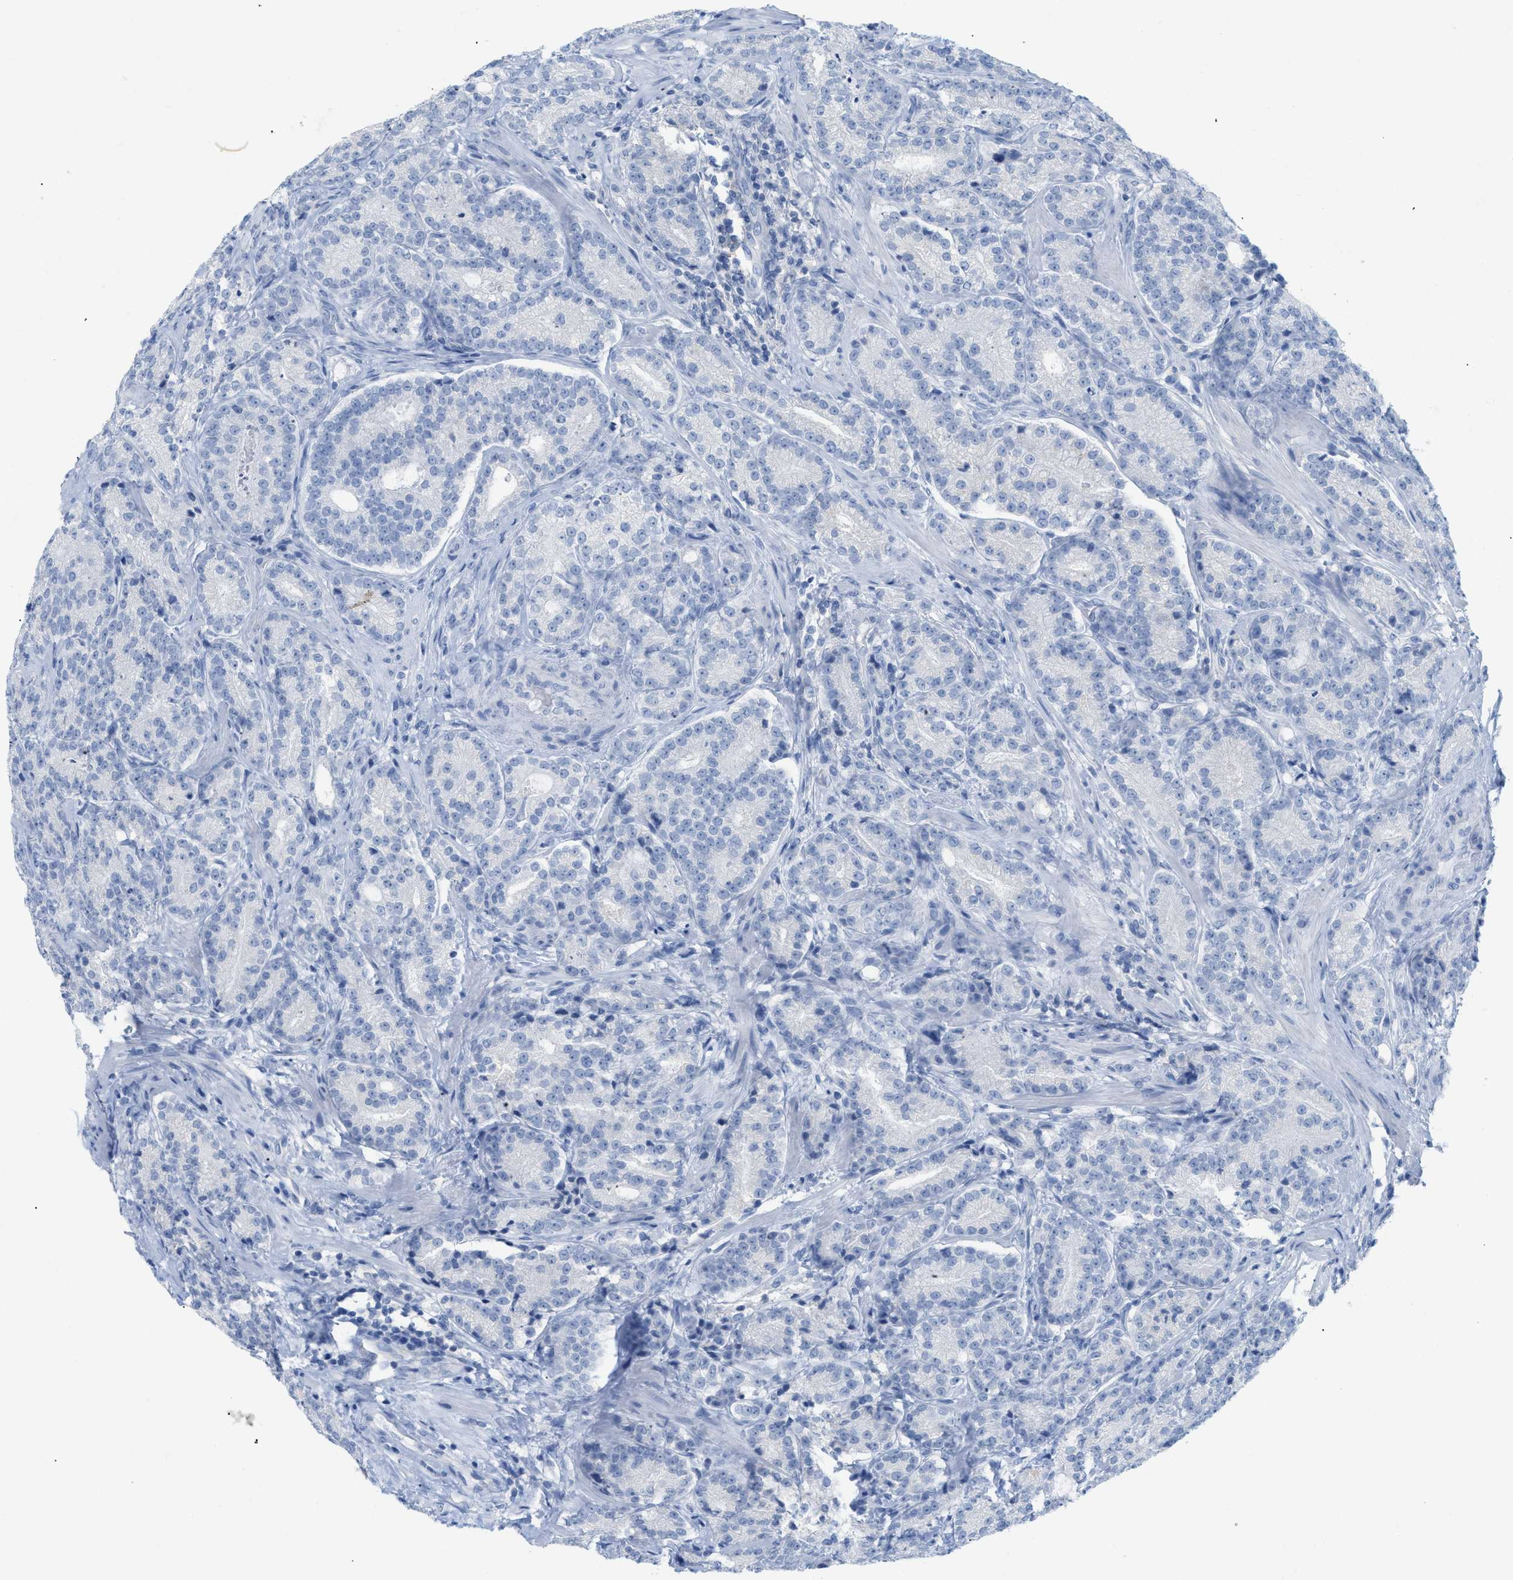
{"staining": {"intensity": "negative", "quantity": "none", "location": "none"}, "tissue": "prostate cancer", "cell_type": "Tumor cells", "image_type": "cancer", "snomed": [{"axis": "morphology", "description": "Adenocarcinoma, High grade"}, {"axis": "topography", "description": "Prostate"}], "caption": "This is an immunohistochemistry photomicrograph of human prostate adenocarcinoma (high-grade). There is no expression in tumor cells.", "gene": "PAPPA", "patient": {"sex": "male", "age": 61}}